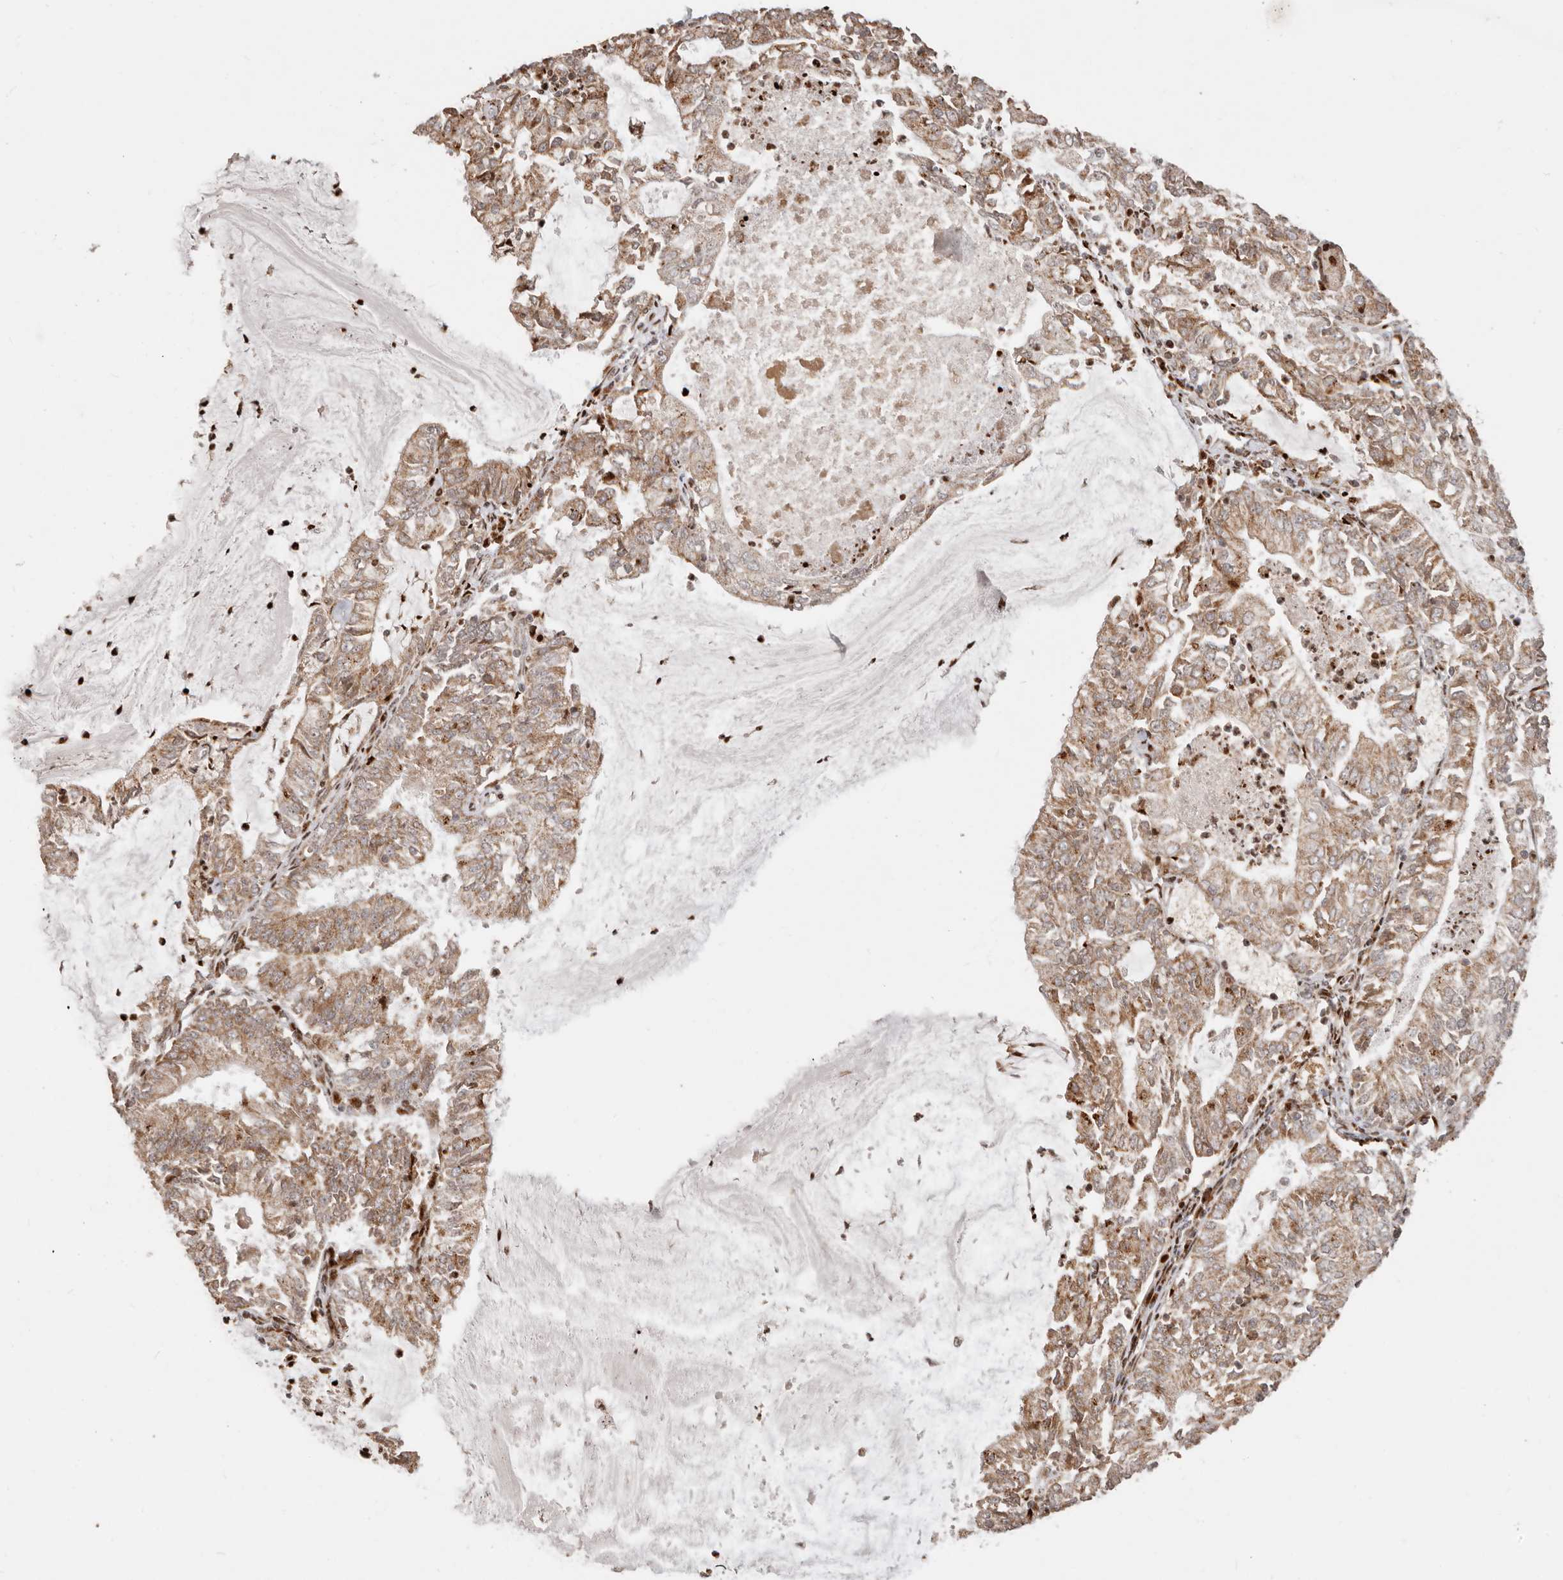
{"staining": {"intensity": "moderate", "quantity": ">75%", "location": "cytoplasmic/membranous"}, "tissue": "endometrial cancer", "cell_type": "Tumor cells", "image_type": "cancer", "snomed": [{"axis": "morphology", "description": "Adenocarcinoma, NOS"}, {"axis": "topography", "description": "Endometrium"}], "caption": "Endometrial cancer (adenocarcinoma) was stained to show a protein in brown. There is medium levels of moderate cytoplasmic/membranous positivity in approximately >75% of tumor cells.", "gene": "TRIM4", "patient": {"sex": "female", "age": 57}}